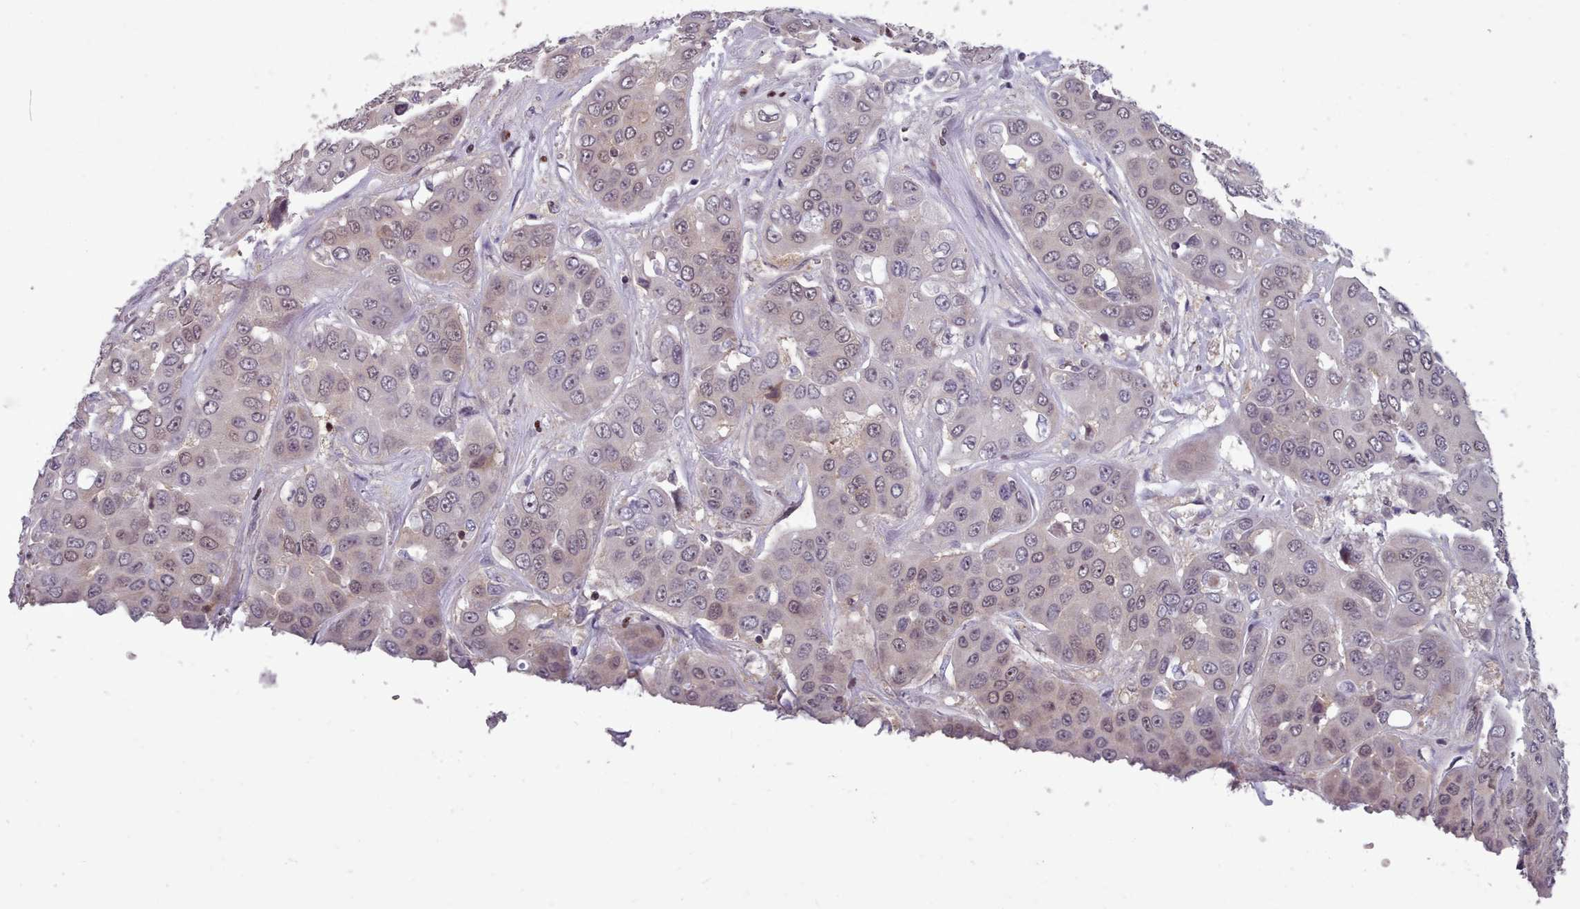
{"staining": {"intensity": "weak", "quantity": "25%-75%", "location": "nuclear"}, "tissue": "liver cancer", "cell_type": "Tumor cells", "image_type": "cancer", "snomed": [{"axis": "morphology", "description": "Cholangiocarcinoma"}, {"axis": "topography", "description": "Liver"}], "caption": "Brown immunohistochemical staining in liver cancer (cholangiocarcinoma) exhibits weak nuclear expression in about 25%-75% of tumor cells. The protein is shown in brown color, while the nuclei are stained blue.", "gene": "ENSA", "patient": {"sex": "female", "age": 52}}